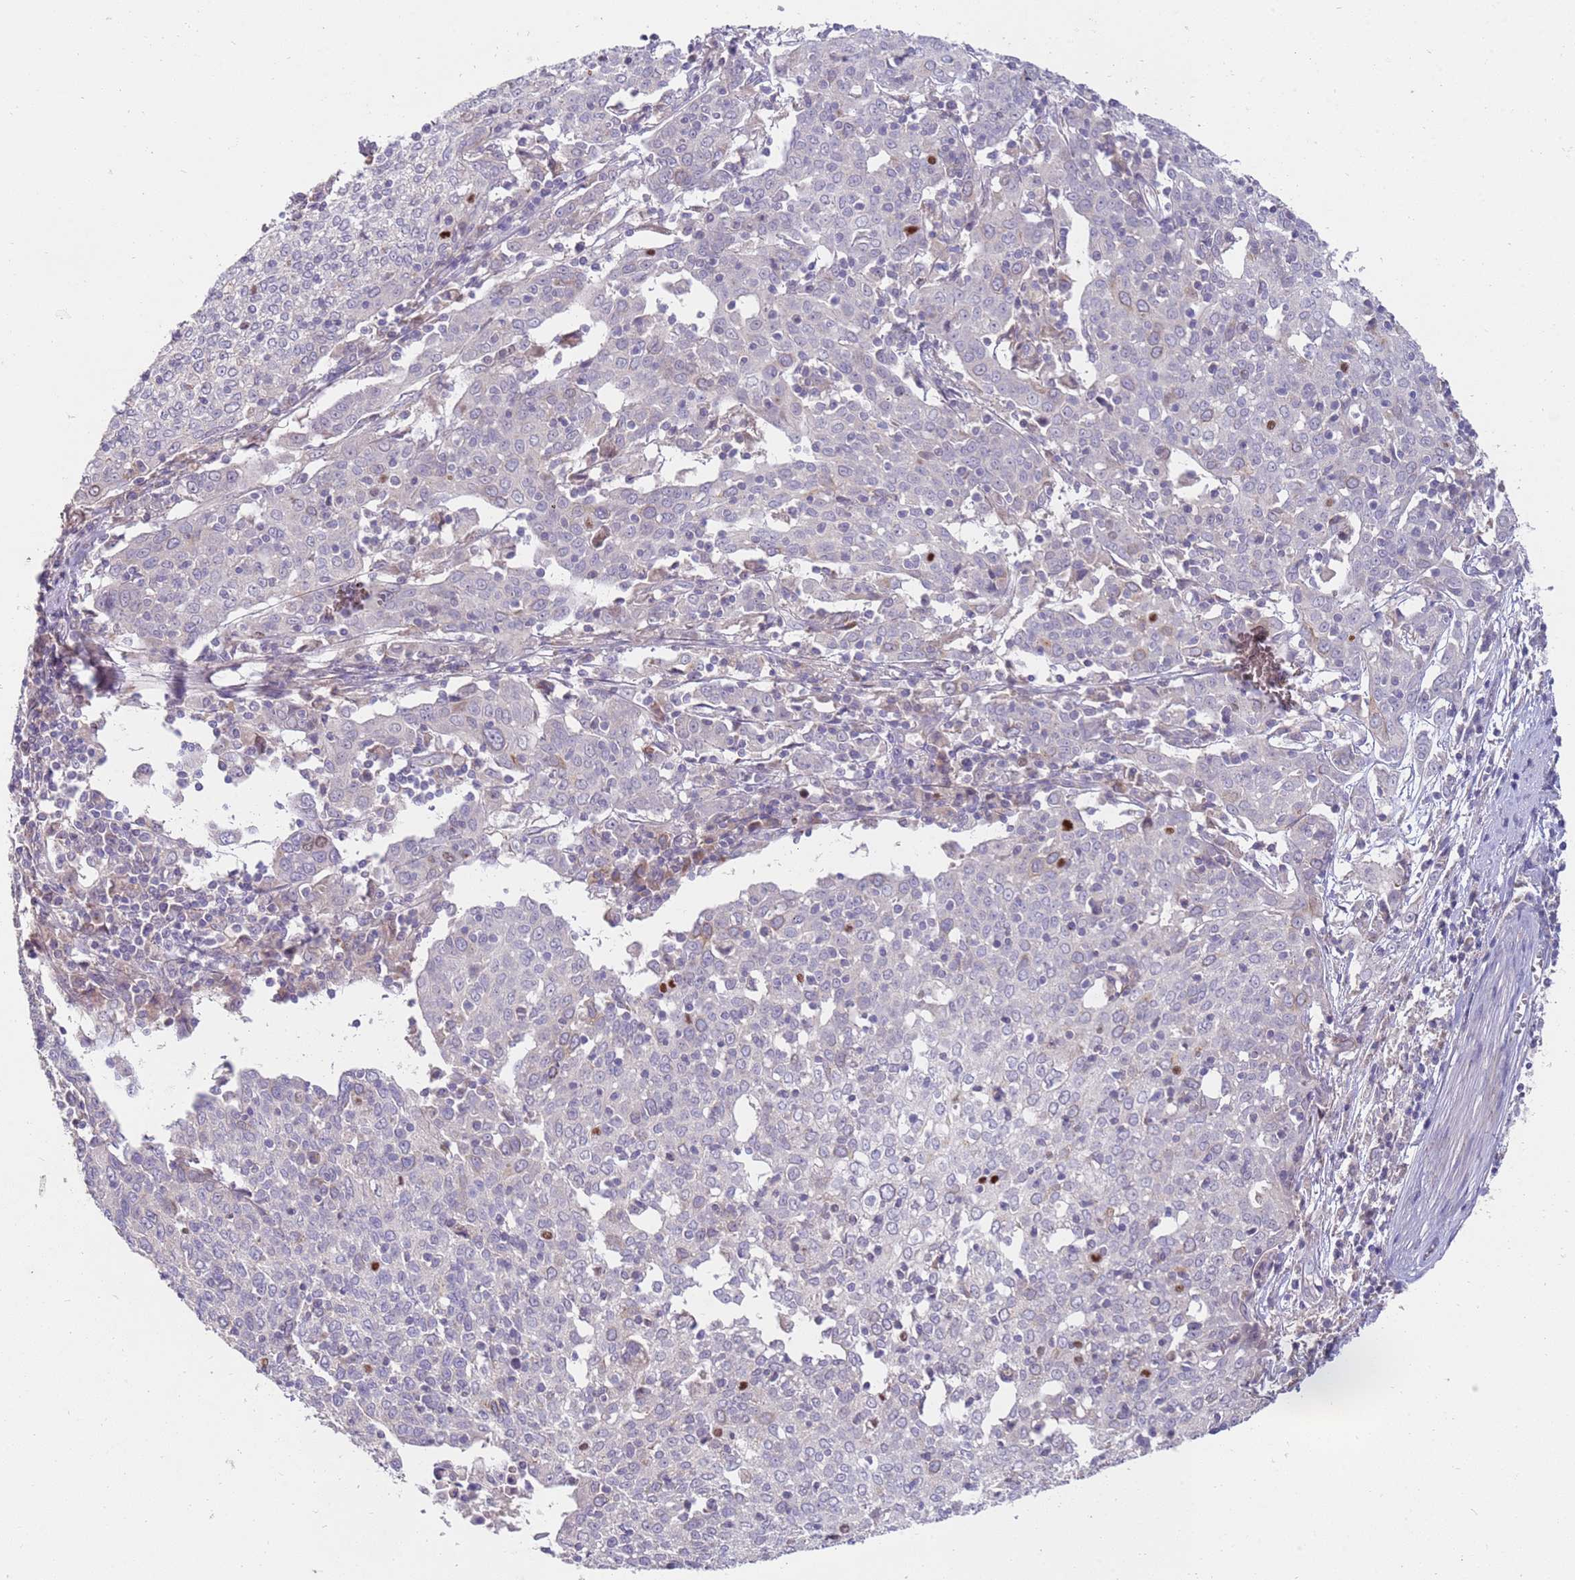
{"staining": {"intensity": "negative", "quantity": "none", "location": "none"}, "tissue": "cervical cancer", "cell_type": "Tumor cells", "image_type": "cancer", "snomed": [{"axis": "morphology", "description": "Squamous cell carcinoma, NOS"}, {"axis": "topography", "description": "Cervix"}], "caption": "High power microscopy micrograph of an immunohistochemistry photomicrograph of cervical cancer (squamous cell carcinoma), revealing no significant positivity in tumor cells. The staining was performed using DAB to visualize the protein expression in brown, while the nuclei were stained in blue with hematoxylin (Magnification: 20x).", "gene": "NMUR2", "patient": {"sex": "female", "age": 67}}